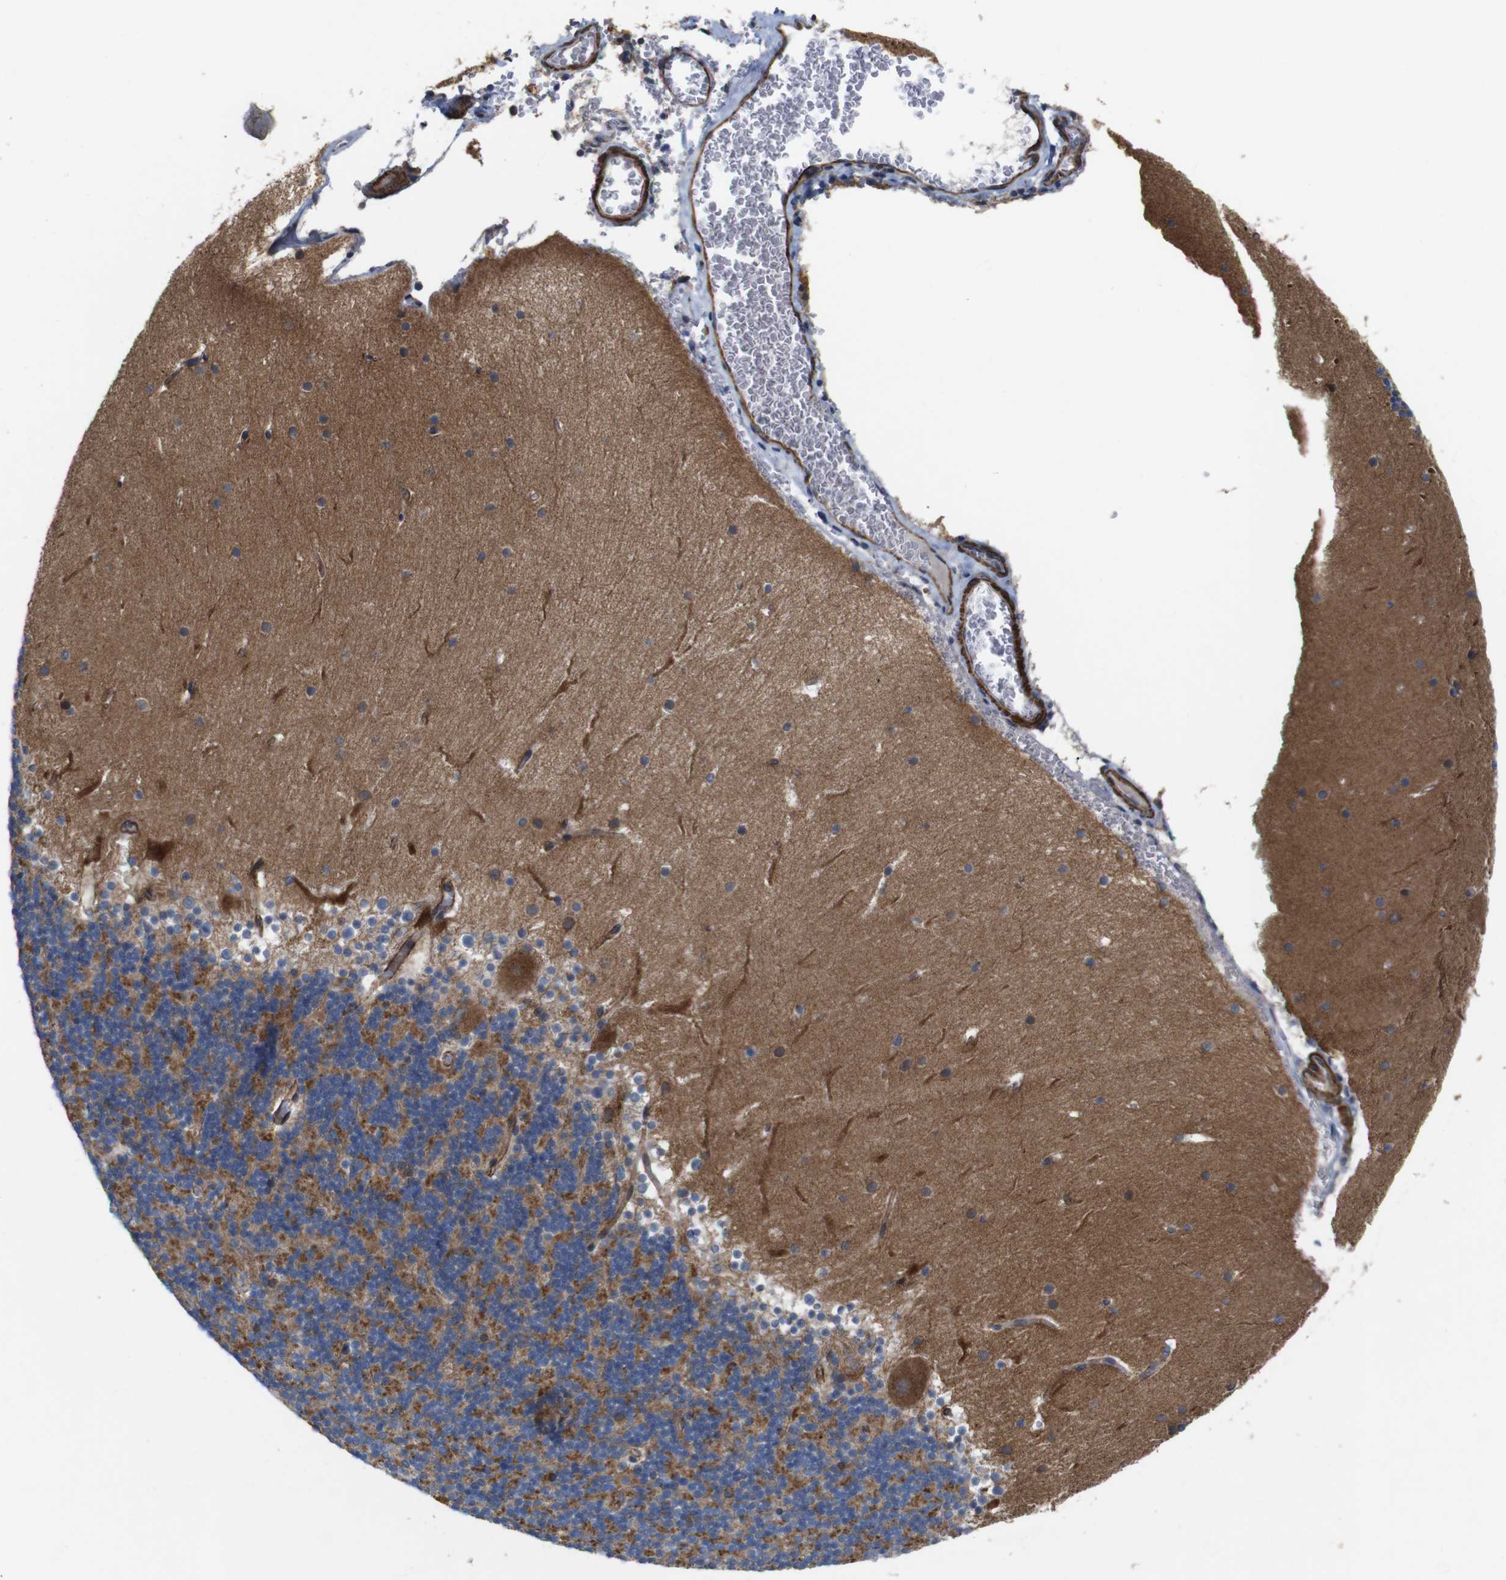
{"staining": {"intensity": "strong", "quantity": "<25%", "location": "cytoplasmic/membranous"}, "tissue": "cerebellum", "cell_type": "Cells in granular layer", "image_type": "normal", "snomed": [{"axis": "morphology", "description": "Normal tissue, NOS"}, {"axis": "topography", "description": "Cerebellum"}], "caption": "Cerebellum stained with a brown dye reveals strong cytoplasmic/membranous positive positivity in approximately <25% of cells in granular layer.", "gene": "GGT7", "patient": {"sex": "male", "age": 45}}